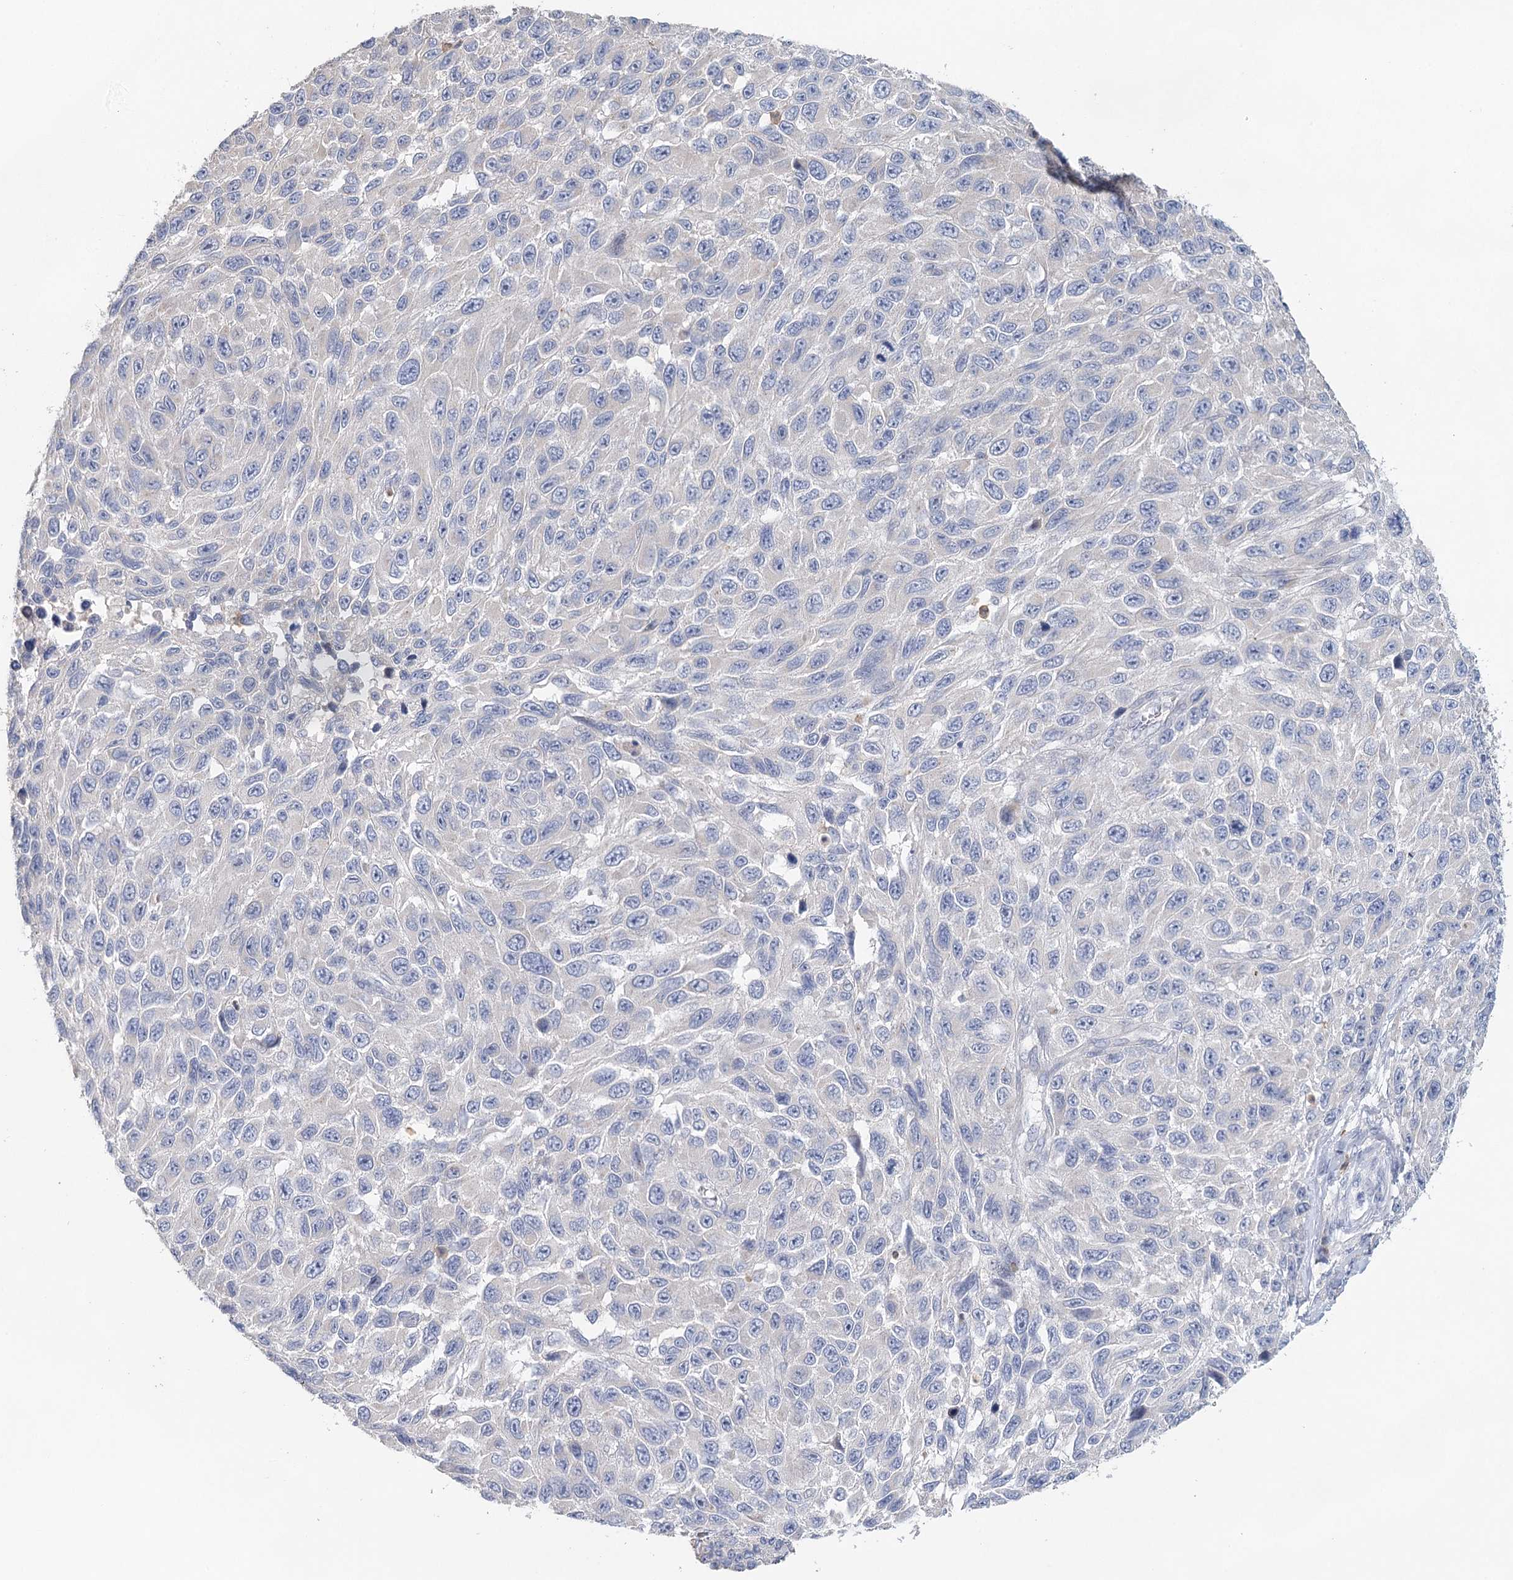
{"staining": {"intensity": "negative", "quantity": "none", "location": "none"}, "tissue": "melanoma", "cell_type": "Tumor cells", "image_type": "cancer", "snomed": [{"axis": "morphology", "description": "Normal tissue, NOS"}, {"axis": "morphology", "description": "Malignant melanoma, NOS"}, {"axis": "topography", "description": "Skin"}], "caption": "This is a image of immunohistochemistry (IHC) staining of malignant melanoma, which shows no positivity in tumor cells.", "gene": "MYL6B", "patient": {"sex": "female", "age": 96}}